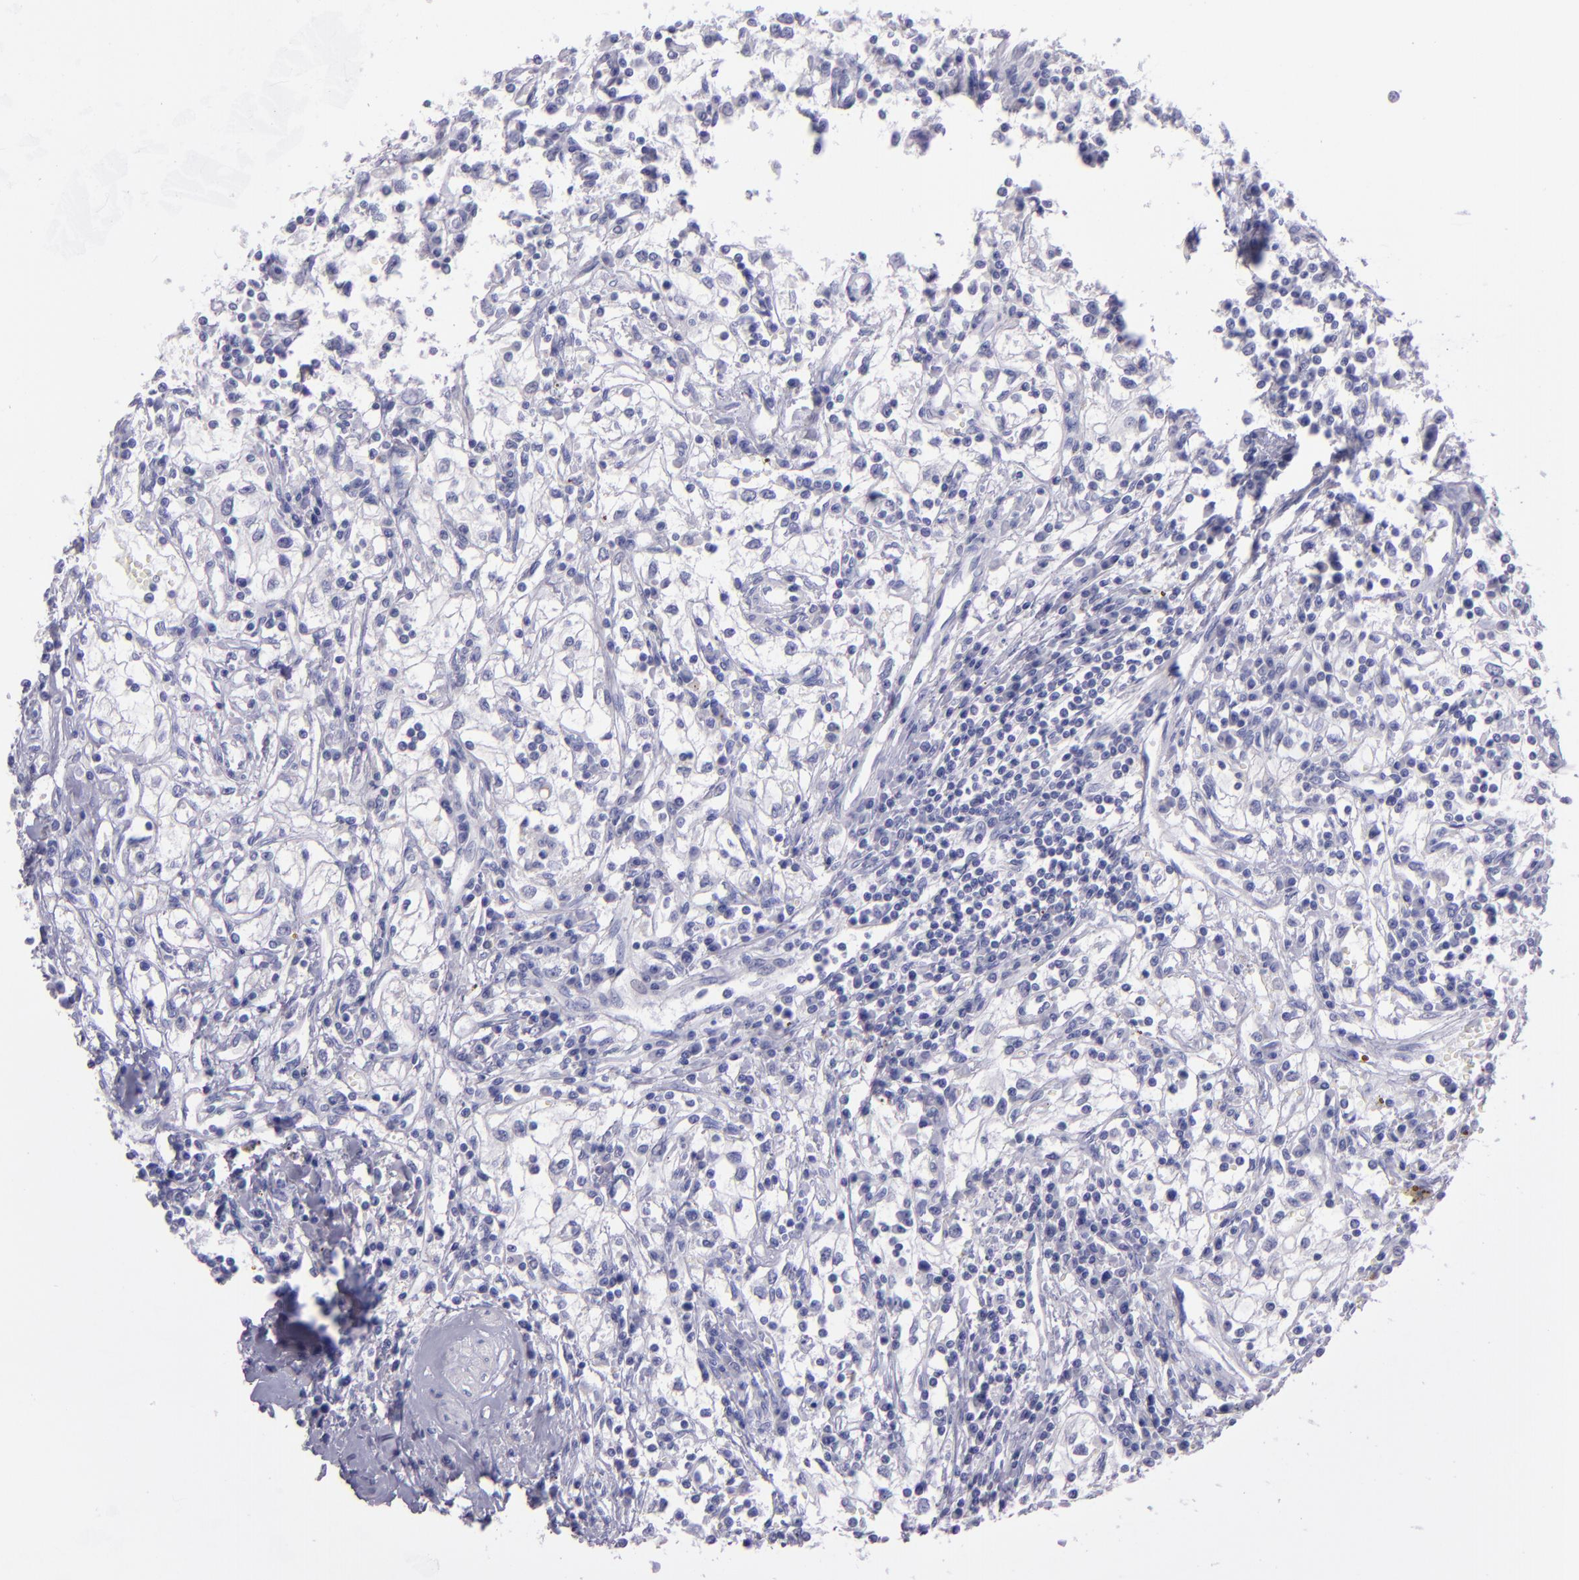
{"staining": {"intensity": "negative", "quantity": "none", "location": "none"}, "tissue": "renal cancer", "cell_type": "Tumor cells", "image_type": "cancer", "snomed": [{"axis": "morphology", "description": "Adenocarcinoma, NOS"}, {"axis": "topography", "description": "Kidney"}], "caption": "Renal cancer (adenocarcinoma) stained for a protein using immunohistochemistry (IHC) shows no staining tumor cells.", "gene": "TNNT3", "patient": {"sex": "male", "age": 82}}